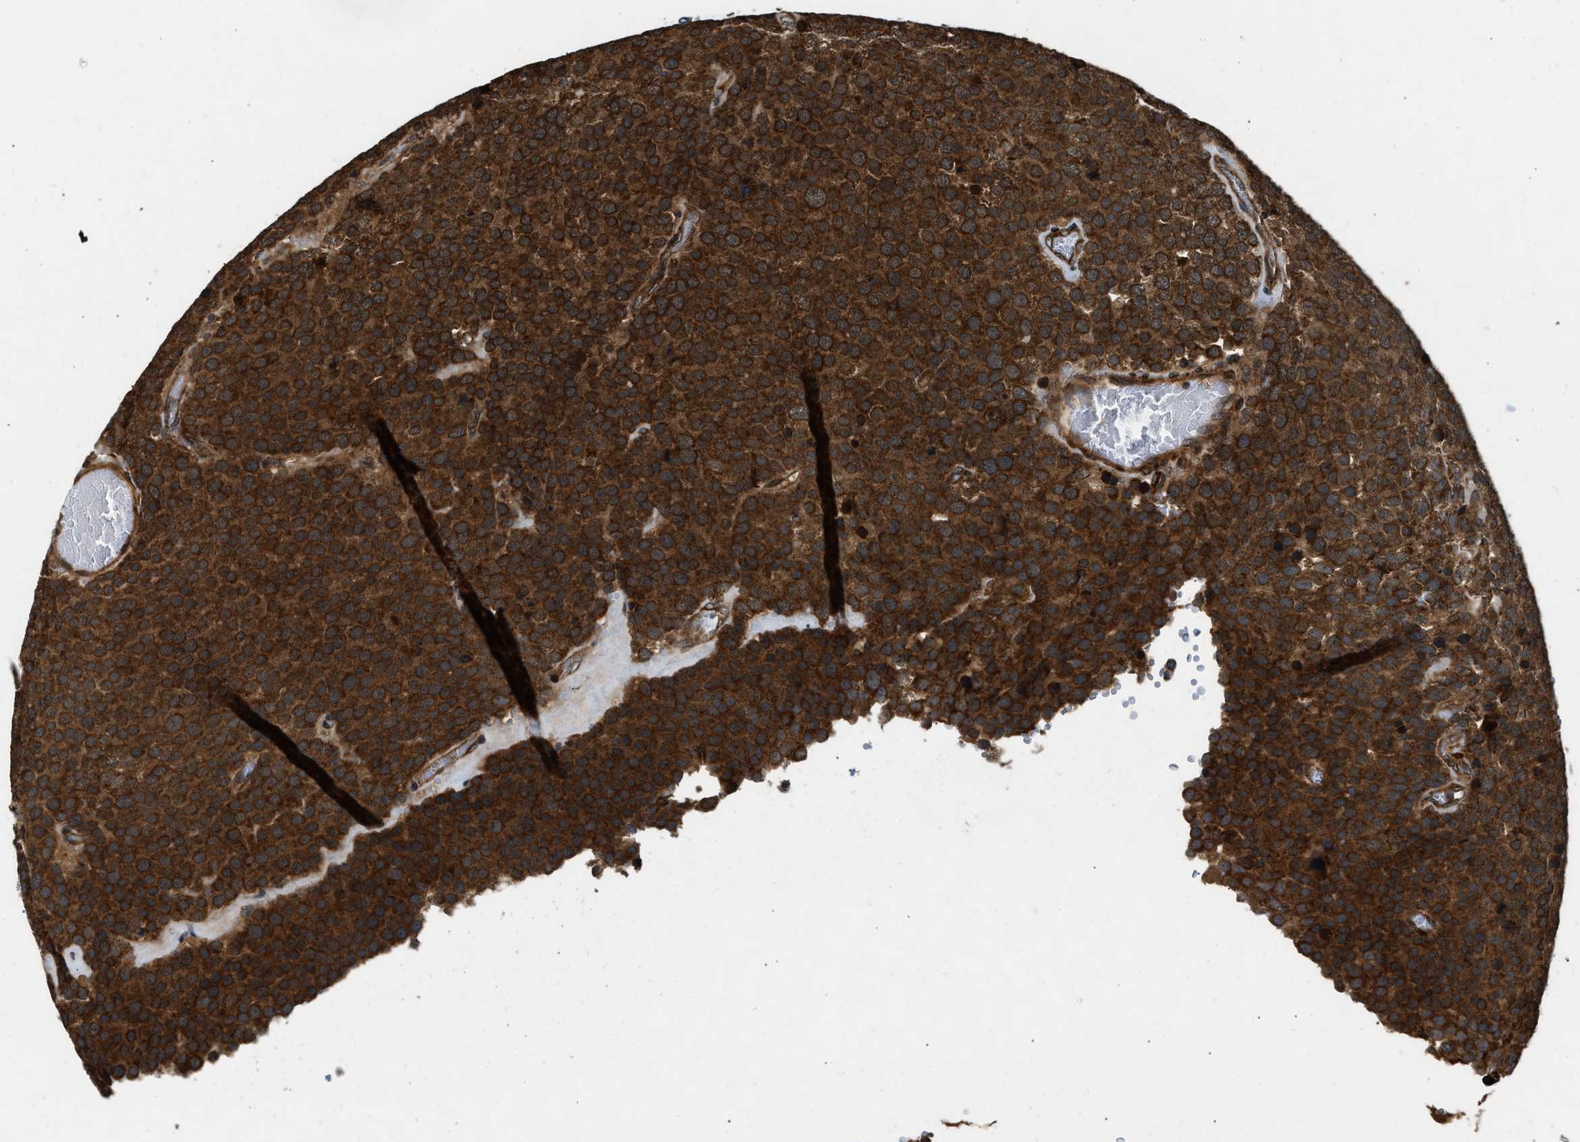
{"staining": {"intensity": "strong", "quantity": ">75%", "location": "cytoplasmic/membranous"}, "tissue": "testis cancer", "cell_type": "Tumor cells", "image_type": "cancer", "snomed": [{"axis": "morphology", "description": "Normal tissue, NOS"}, {"axis": "morphology", "description": "Seminoma, NOS"}, {"axis": "topography", "description": "Testis"}], "caption": "Immunohistochemical staining of testis seminoma shows strong cytoplasmic/membranous protein positivity in about >75% of tumor cells.", "gene": "PNPLA8", "patient": {"sex": "male", "age": 71}}